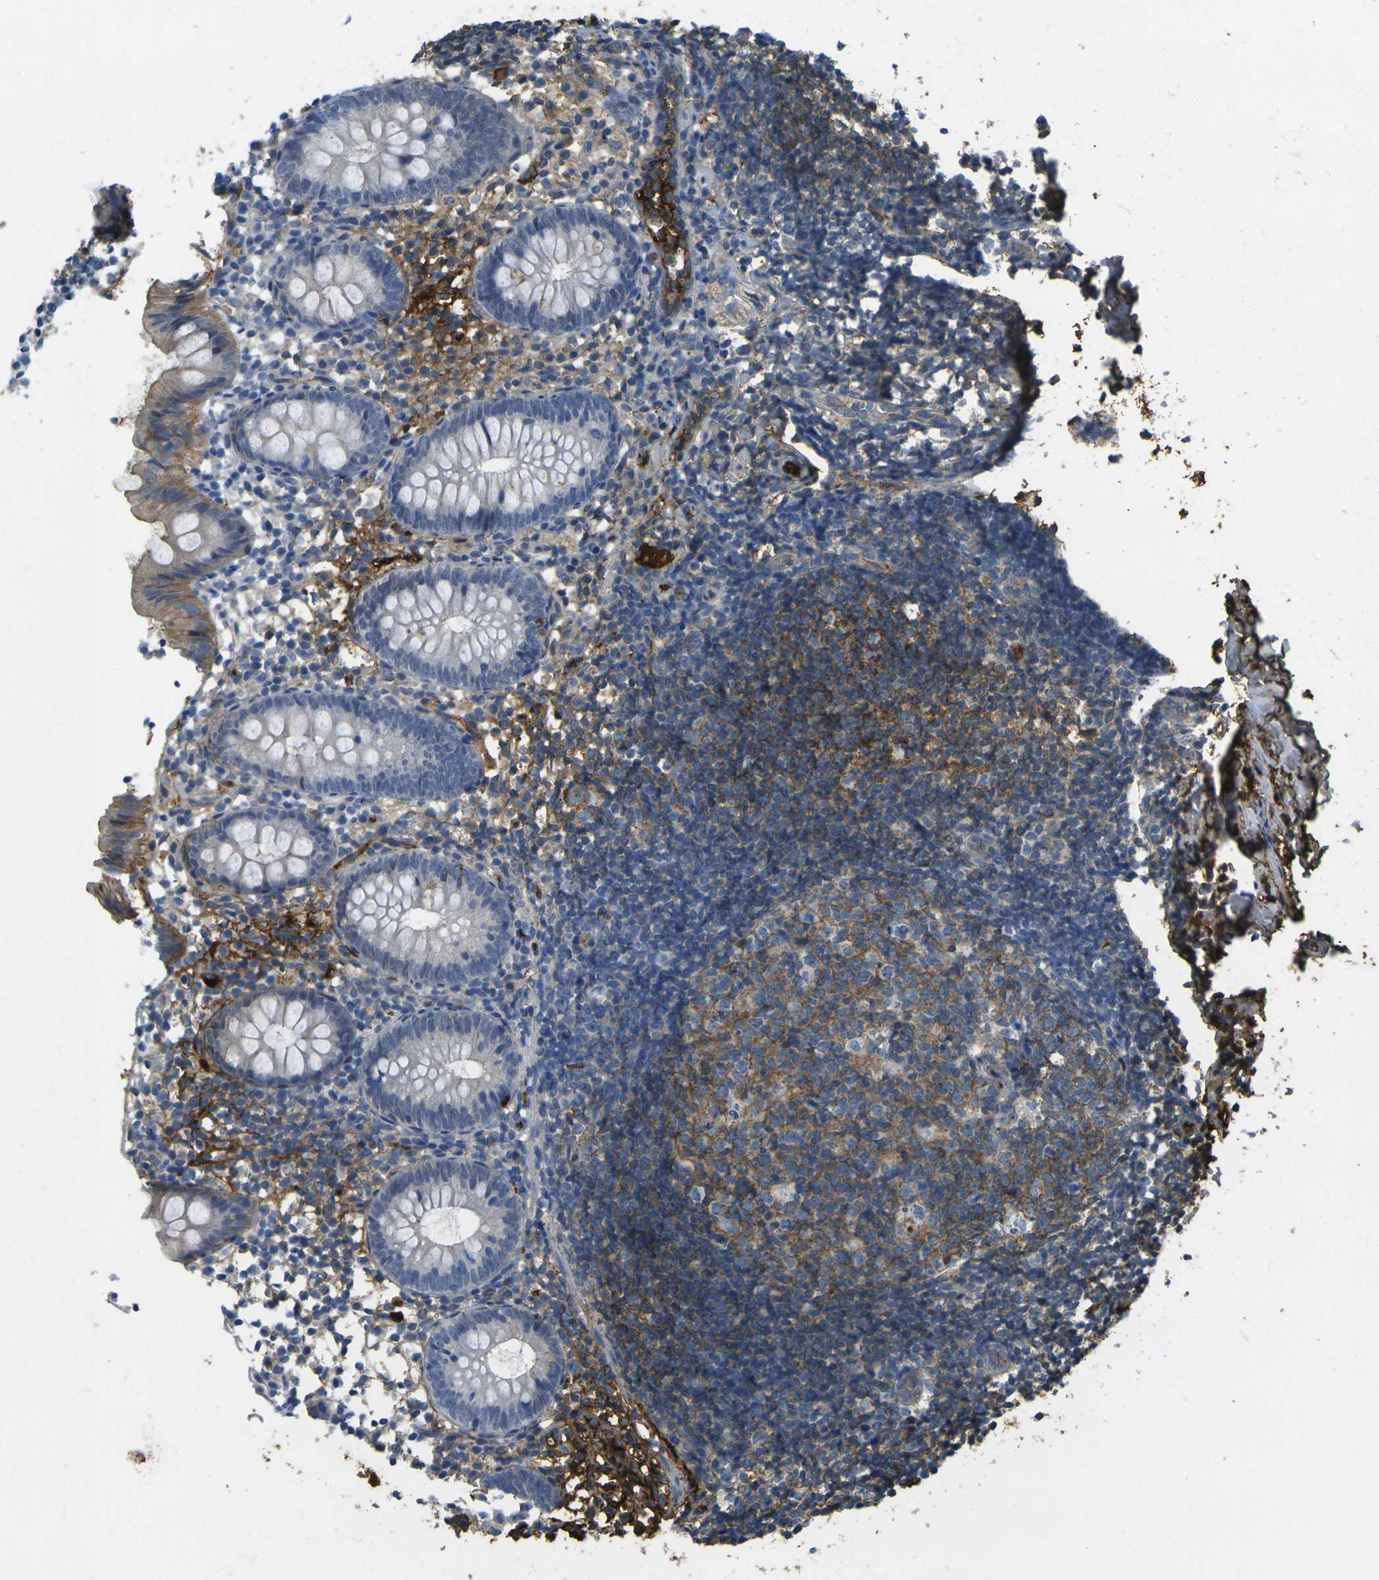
{"staining": {"intensity": "moderate", "quantity": "25%-75%", "location": "cytoplasmic/membranous"}, "tissue": "appendix", "cell_type": "Glandular cells", "image_type": "normal", "snomed": [{"axis": "morphology", "description": "Normal tissue, NOS"}, {"axis": "topography", "description": "Appendix"}], "caption": "Protein staining of unremarkable appendix displays moderate cytoplasmic/membranous expression in approximately 25%-75% of glandular cells.", "gene": "PLCD1", "patient": {"sex": "female", "age": 20}}